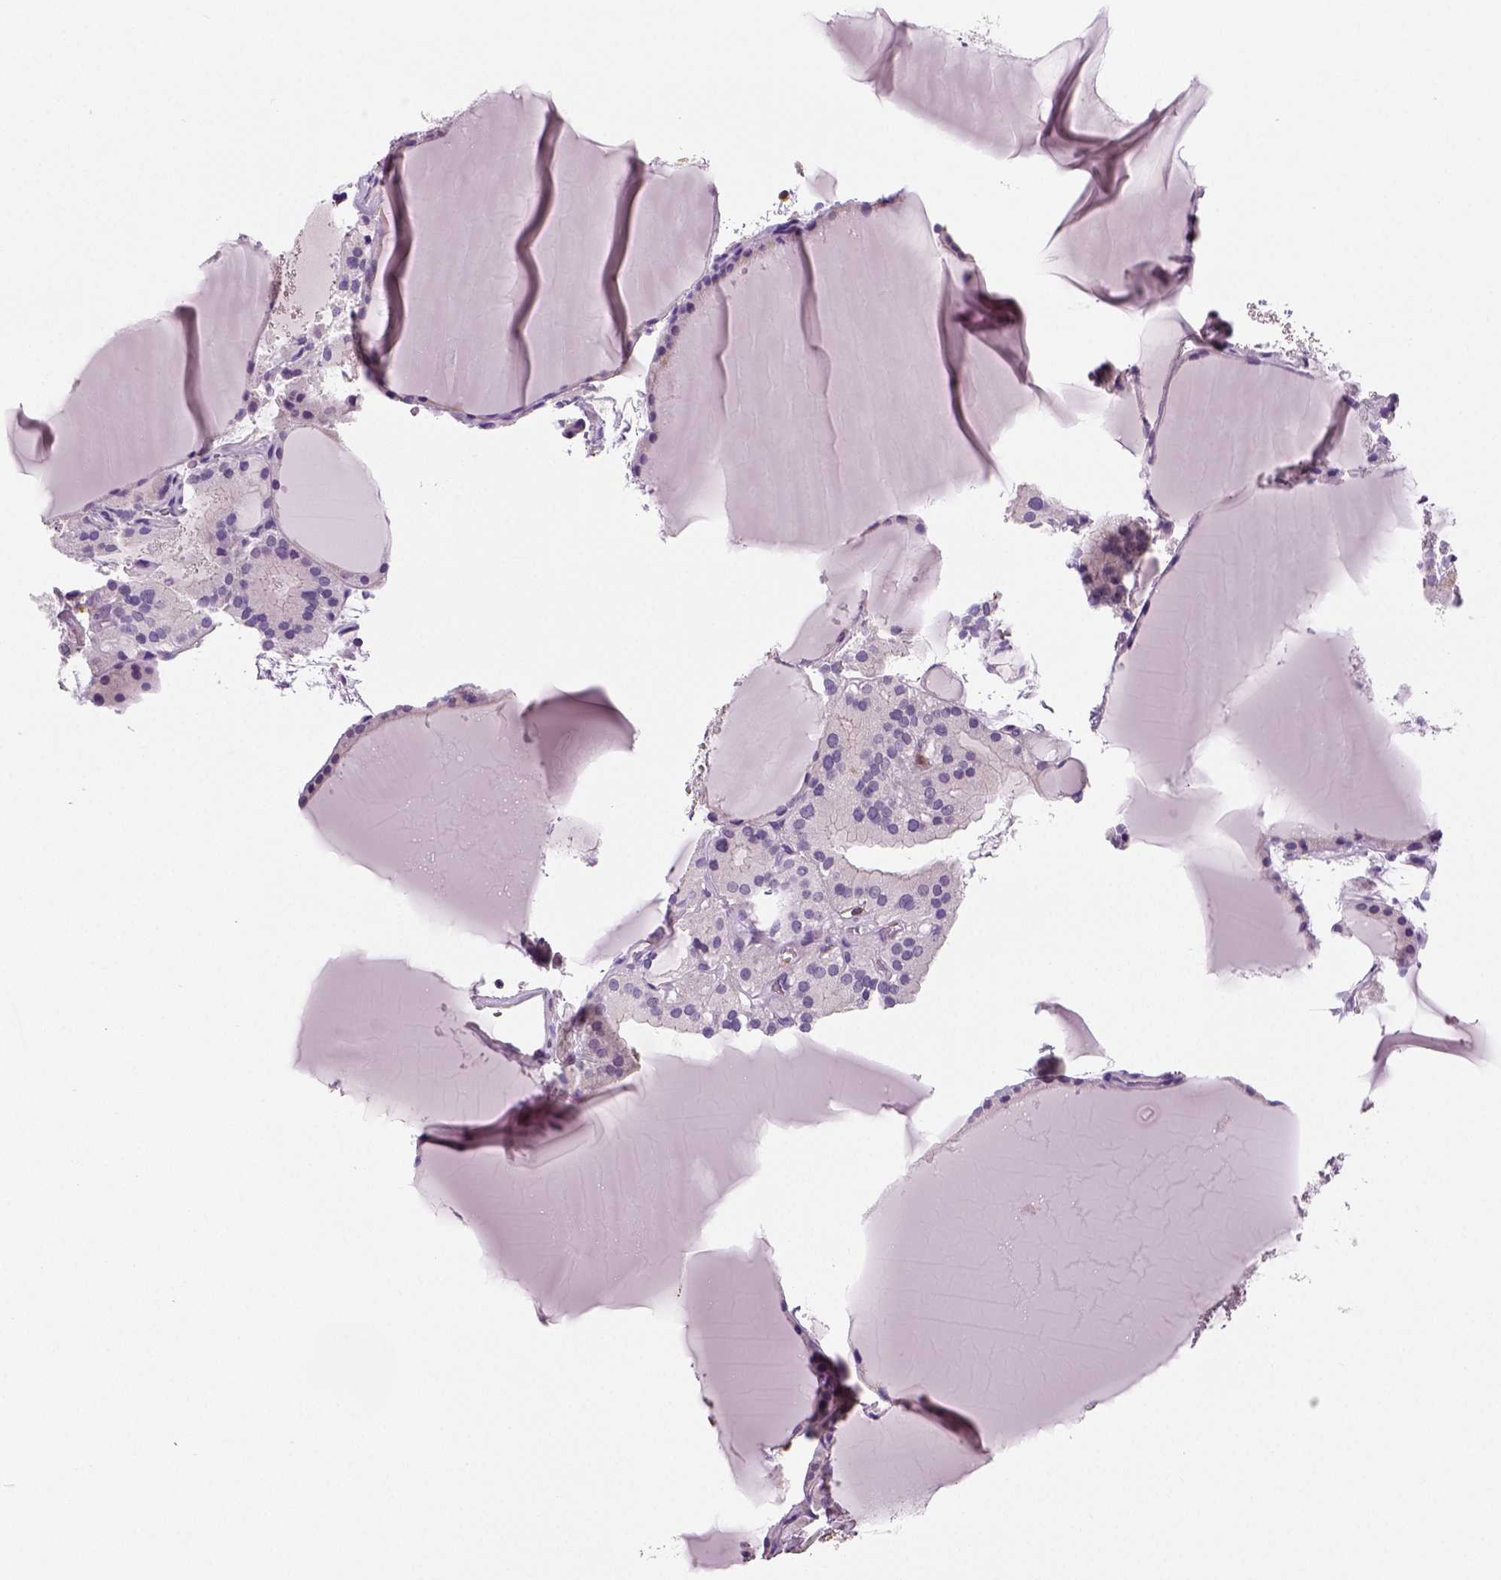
{"staining": {"intensity": "negative", "quantity": "none", "location": "none"}, "tissue": "thyroid cancer", "cell_type": "Tumor cells", "image_type": "cancer", "snomed": [{"axis": "morphology", "description": "Papillary adenocarcinoma, NOS"}, {"axis": "topography", "description": "Thyroid gland"}], "caption": "The image reveals no staining of tumor cells in papillary adenocarcinoma (thyroid). (DAB immunohistochemistry, high magnification).", "gene": "NECAB2", "patient": {"sex": "male", "age": 87}}